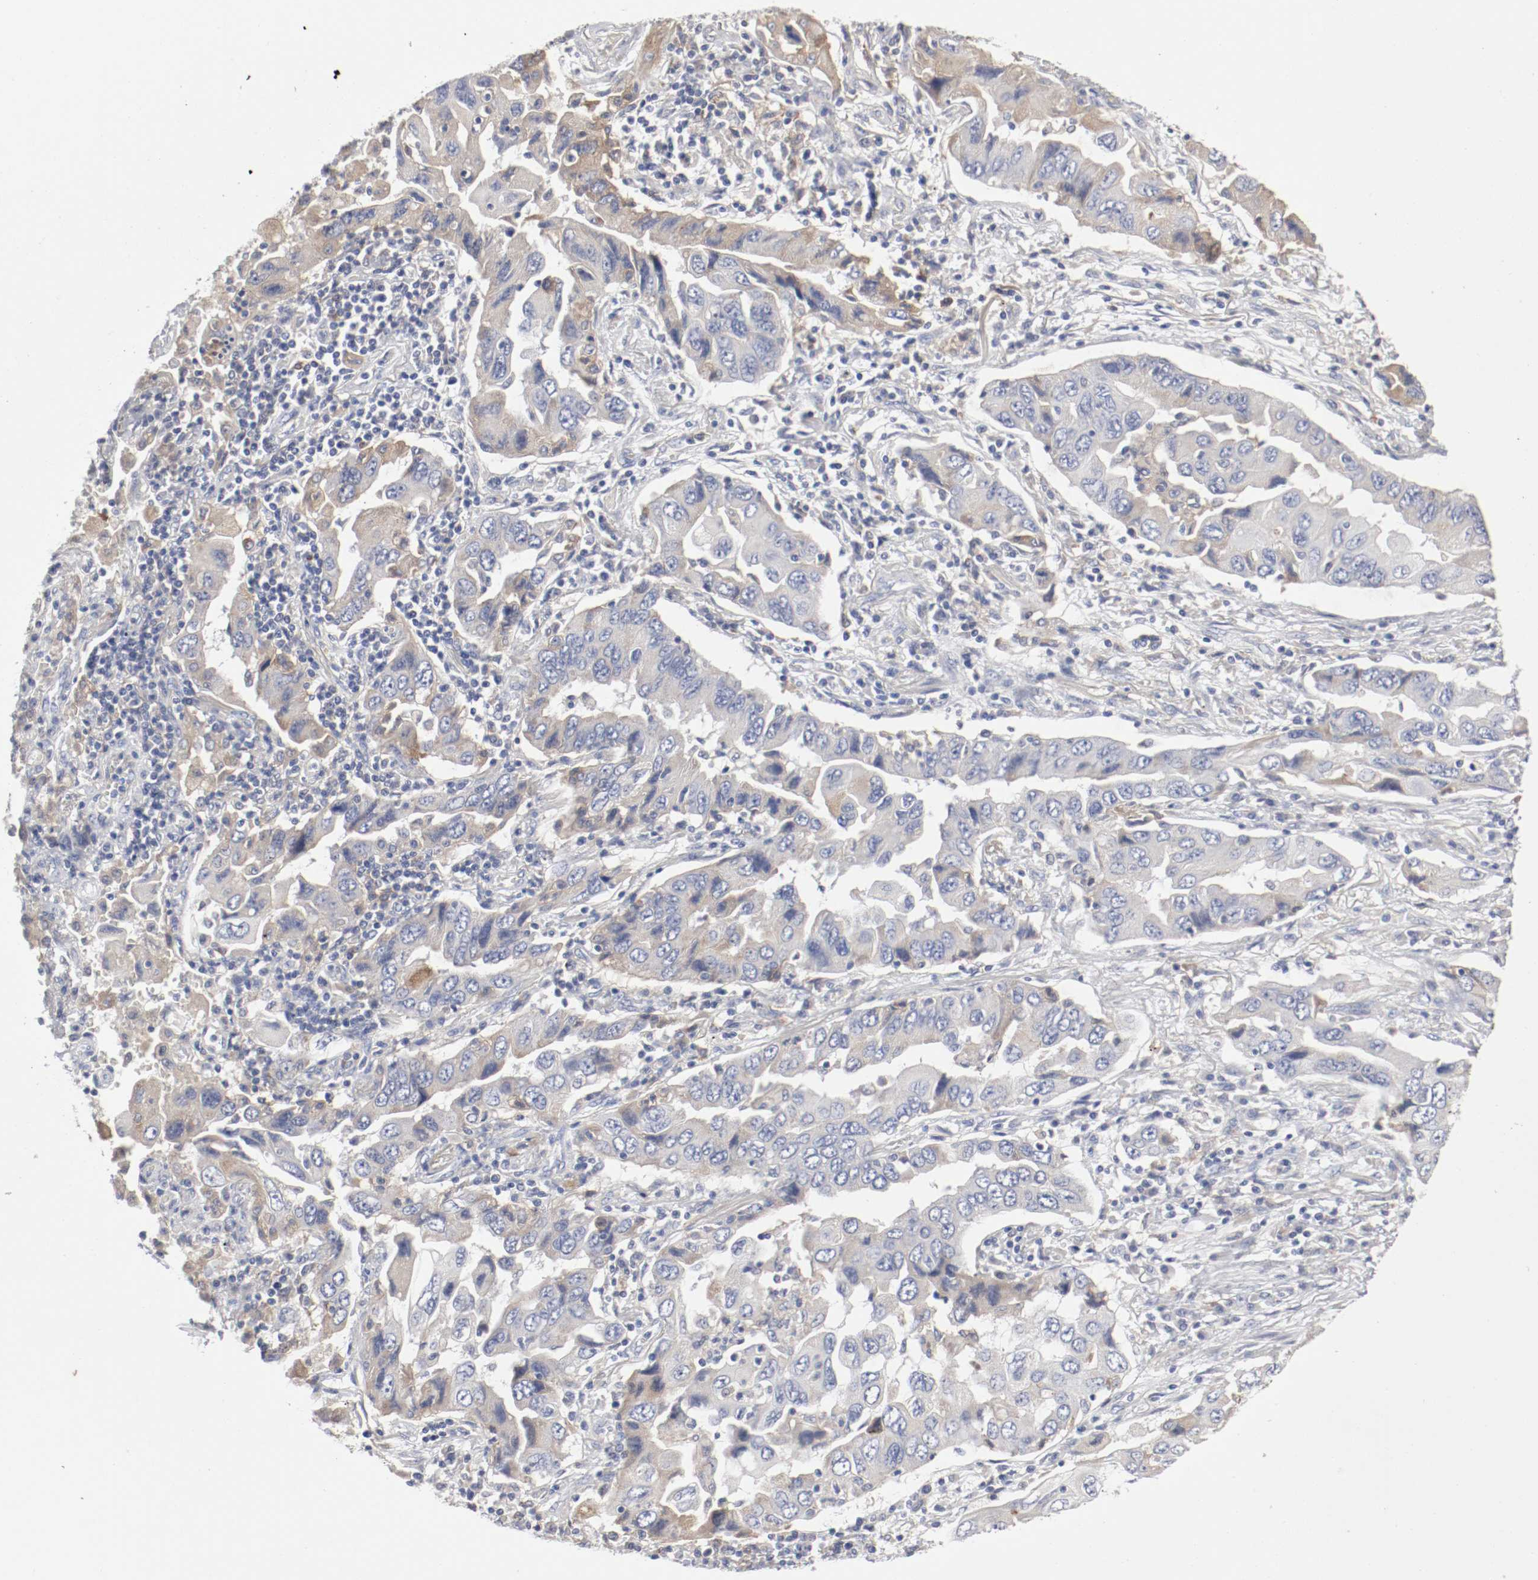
{"staining": {"intensity": "moderate", "quantity": "<25%", "location": "cytoplasmic/membranous"}, "tissue": "lung cancer", "cell_type": "Tumor cells", "image_type": "cancer", "snomed": [{"axis": "morphology", "description": "Adenocarcinoma, NOS"}, {"axis": "topography", "description": "Lung"}], "caption": "Lung cancer (adenocarcinoma) stained for a protein displays moderate cytoplasmic/membranous positivity in tumor cells.", "gene": "FGFBP1", "patient": {"sex": "female", "age": 65}}